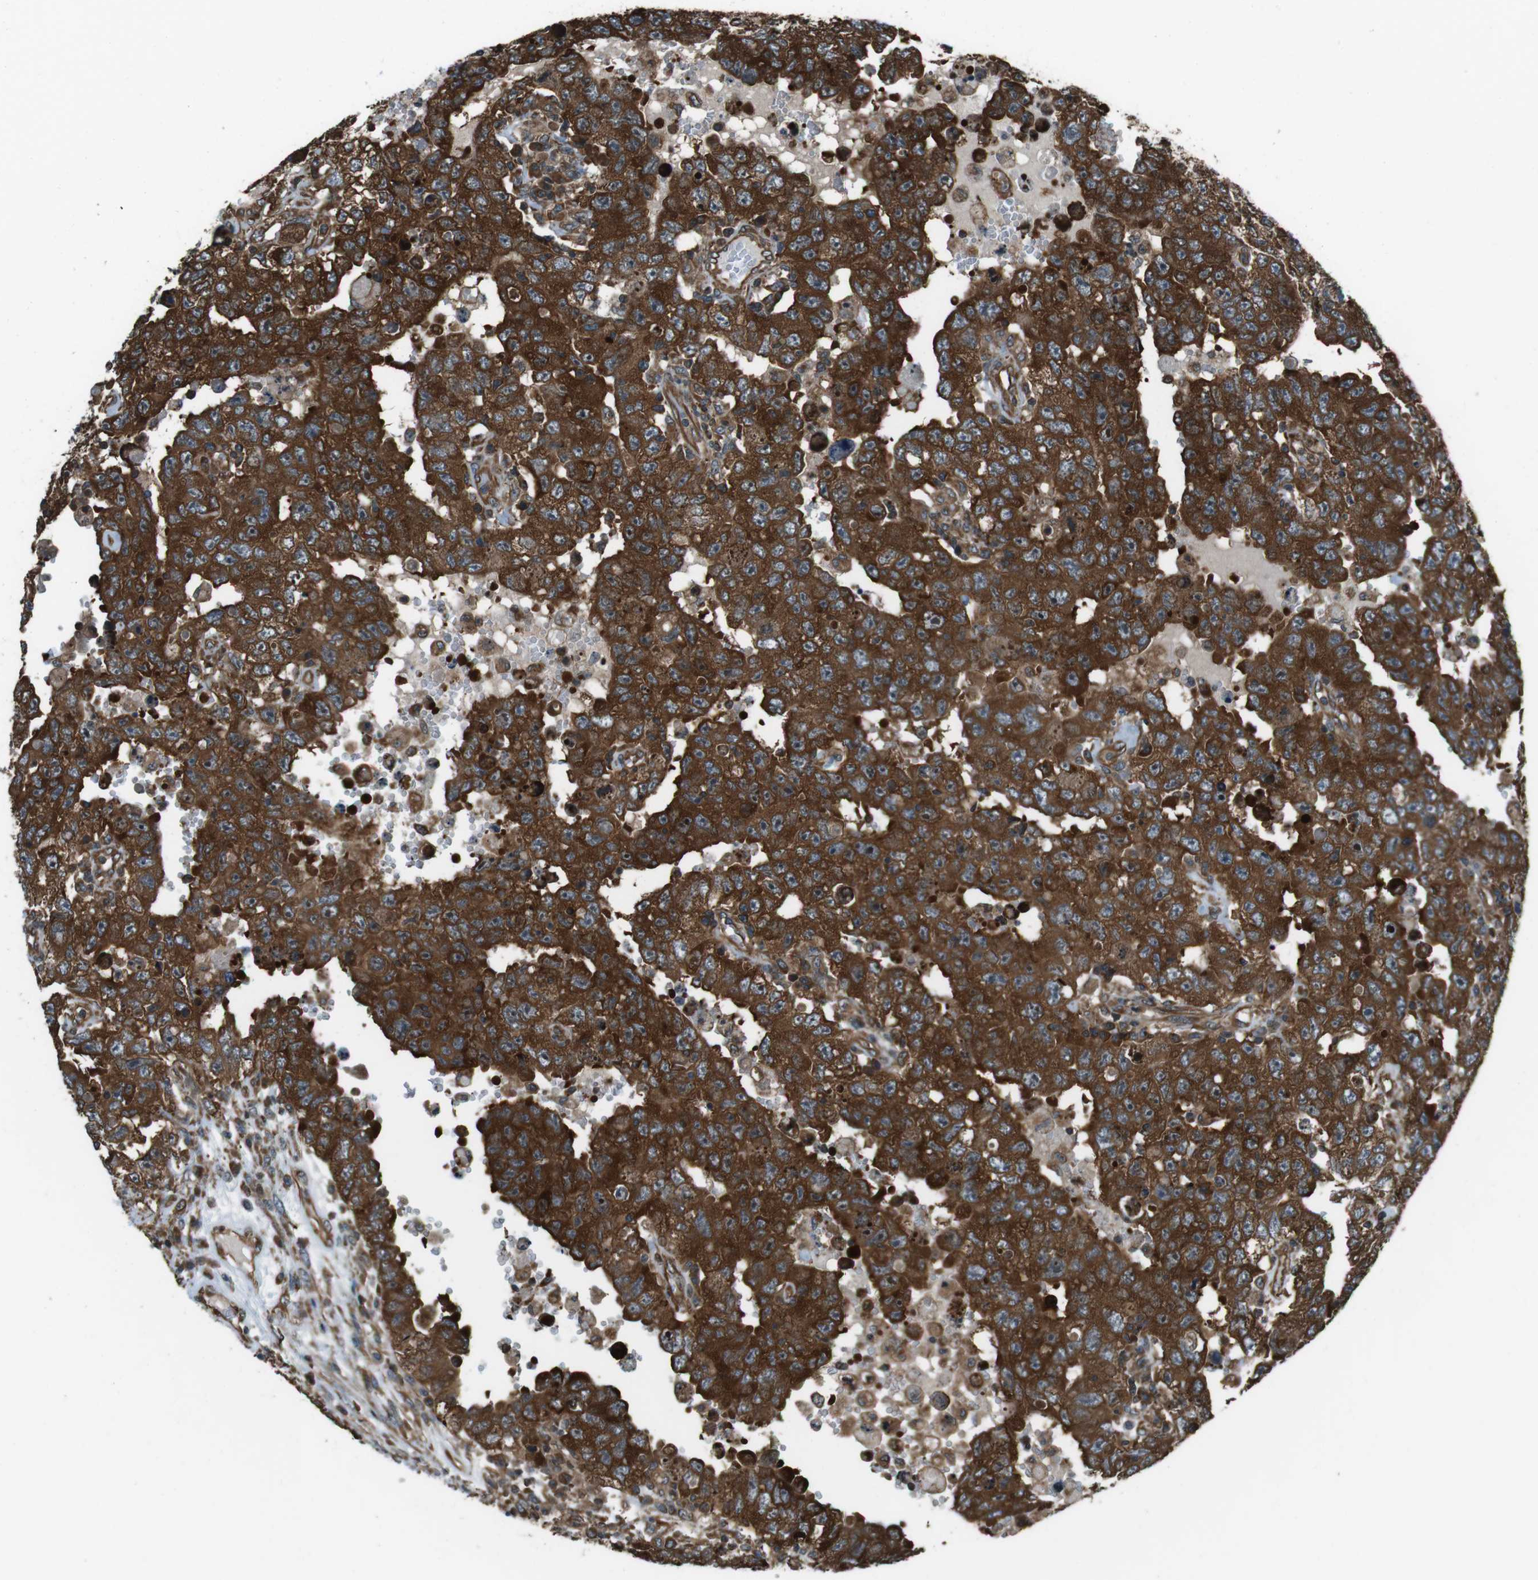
{"staining": {"intensity": "strong", "quantity": "25%-75%", "location": "cytoplasmic/membranous"}, "tissue": "testis cancer", "cell_type": "Tumor cells", "image_type": "cancer", "snomed": [{"axis": "morphology", "description": "Carcinoma, Embryonal, NOS"}, {"axis": "topography", "description": "Testis"}], "caption": "There is high levels of strong cytoplasmic/membranous positivity in tumor cells of testis cancer, as demonstrated by immunohistochemical staining (brown color).", "gene": "PA2G4", "patient": {"sex": "male", "age": 26}}